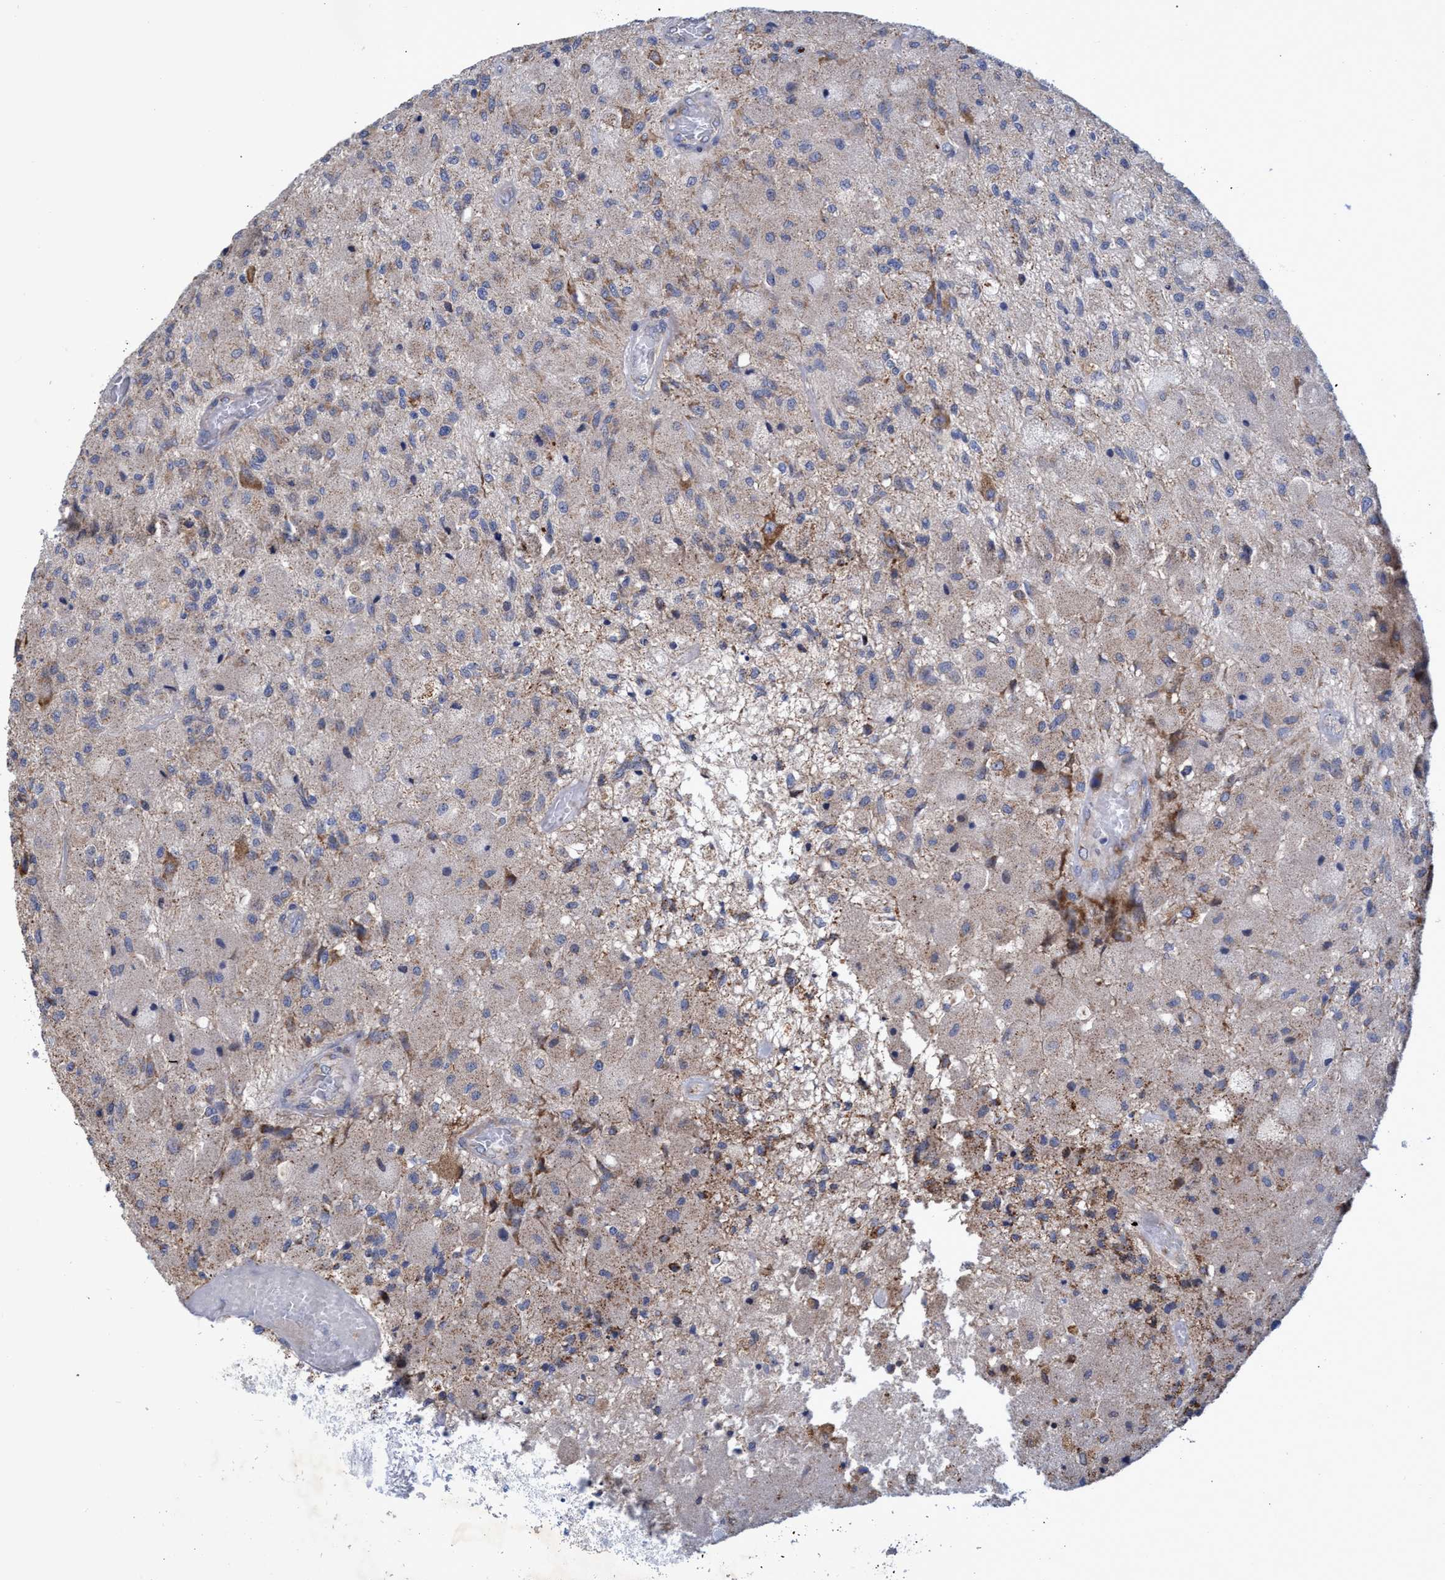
{"staining": {"intensity": "weak", "quantity": "<25%", "location": "cytoplasmic/membranous"}, "tissue": "glioma", "cell_type": "Tumor cells", "image_type": "cancer", "snomed": [{"axis": "morphology", "description": "Normal tissue, NOS"}, {"axis": "morphology", "description": "Glioma, malignant, High grade"}, {"axis": "topography", "description": "Cerebral cortex"}], "caption": "High magnification brightfield microscopy of glioma stained with DAB (3,3'-diaminobenzidine) (brown) and counterstained with hematoxylin (blue): tumor cells show no significant expression. The staining is performed using DAB (3,3'-diaminobenzidine) brown chromogen with nuclei counter-stained in using hematoxylin.", "gene": "NAT16", "patient": {"sex": "male", "age": 77}}